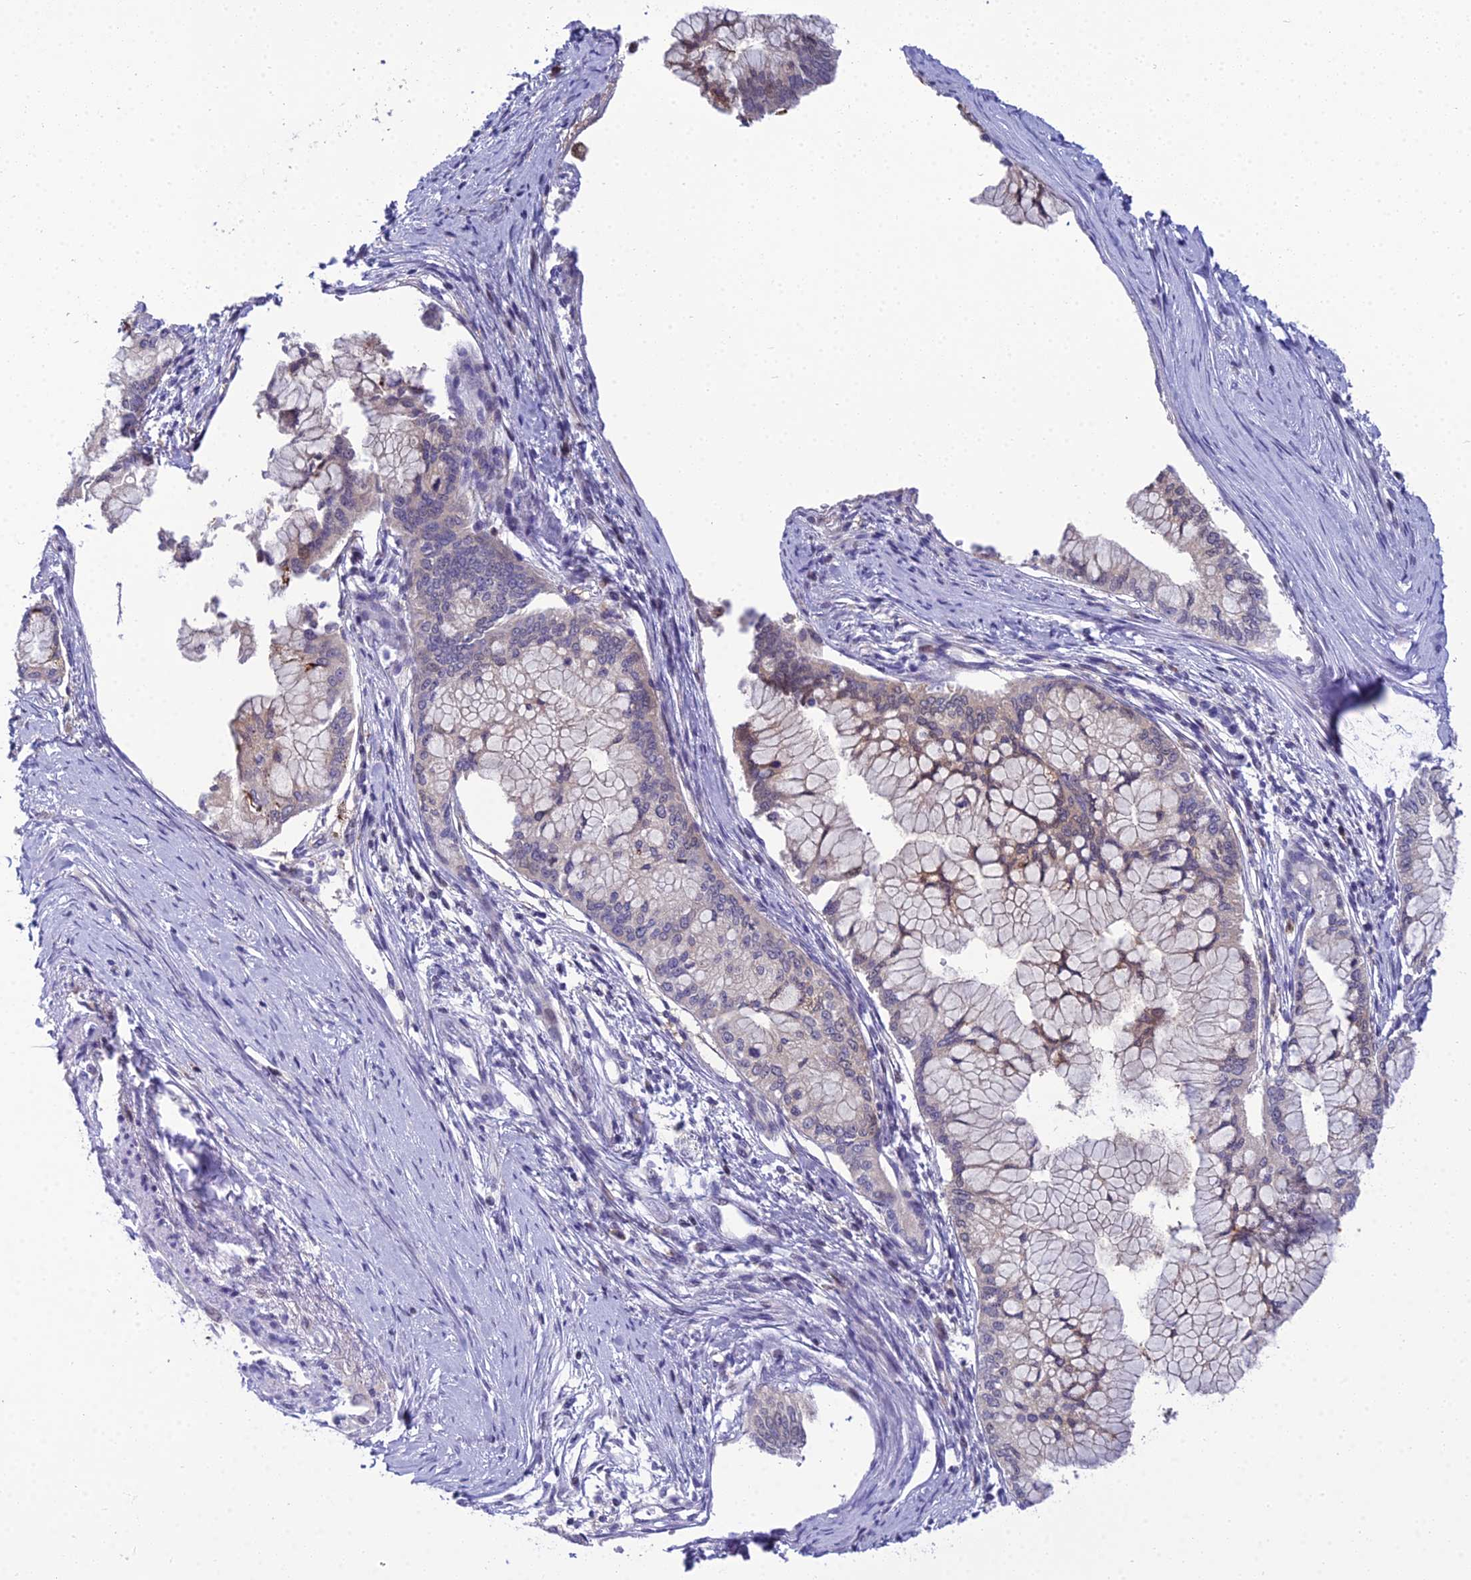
{"staining": {"intensity": "weak", "quantity": "<25%", "location": "cytoplasmic/membranous"}, "tissue": "pancreatic cancer", "cell_type": "Tumor cells", "image_type": "cancer", "snomed": [{"axis": "morphology", "description": "Adenocarcinoma, NOS"}, {"axis": "topography", "description": "Pancreas"}], "caption": "High power microscopy photomicrograph of an IHC histopathology image of pancreatic cancer, revealing no significant staining in tumor cells. (DAB (3,3'-diaminobenzidine) immunohistochemistry (IHC) with hematoxylin counter stain).", "gene": "ZMIZ1", "patient": {"sex": "male", "age": 46}}